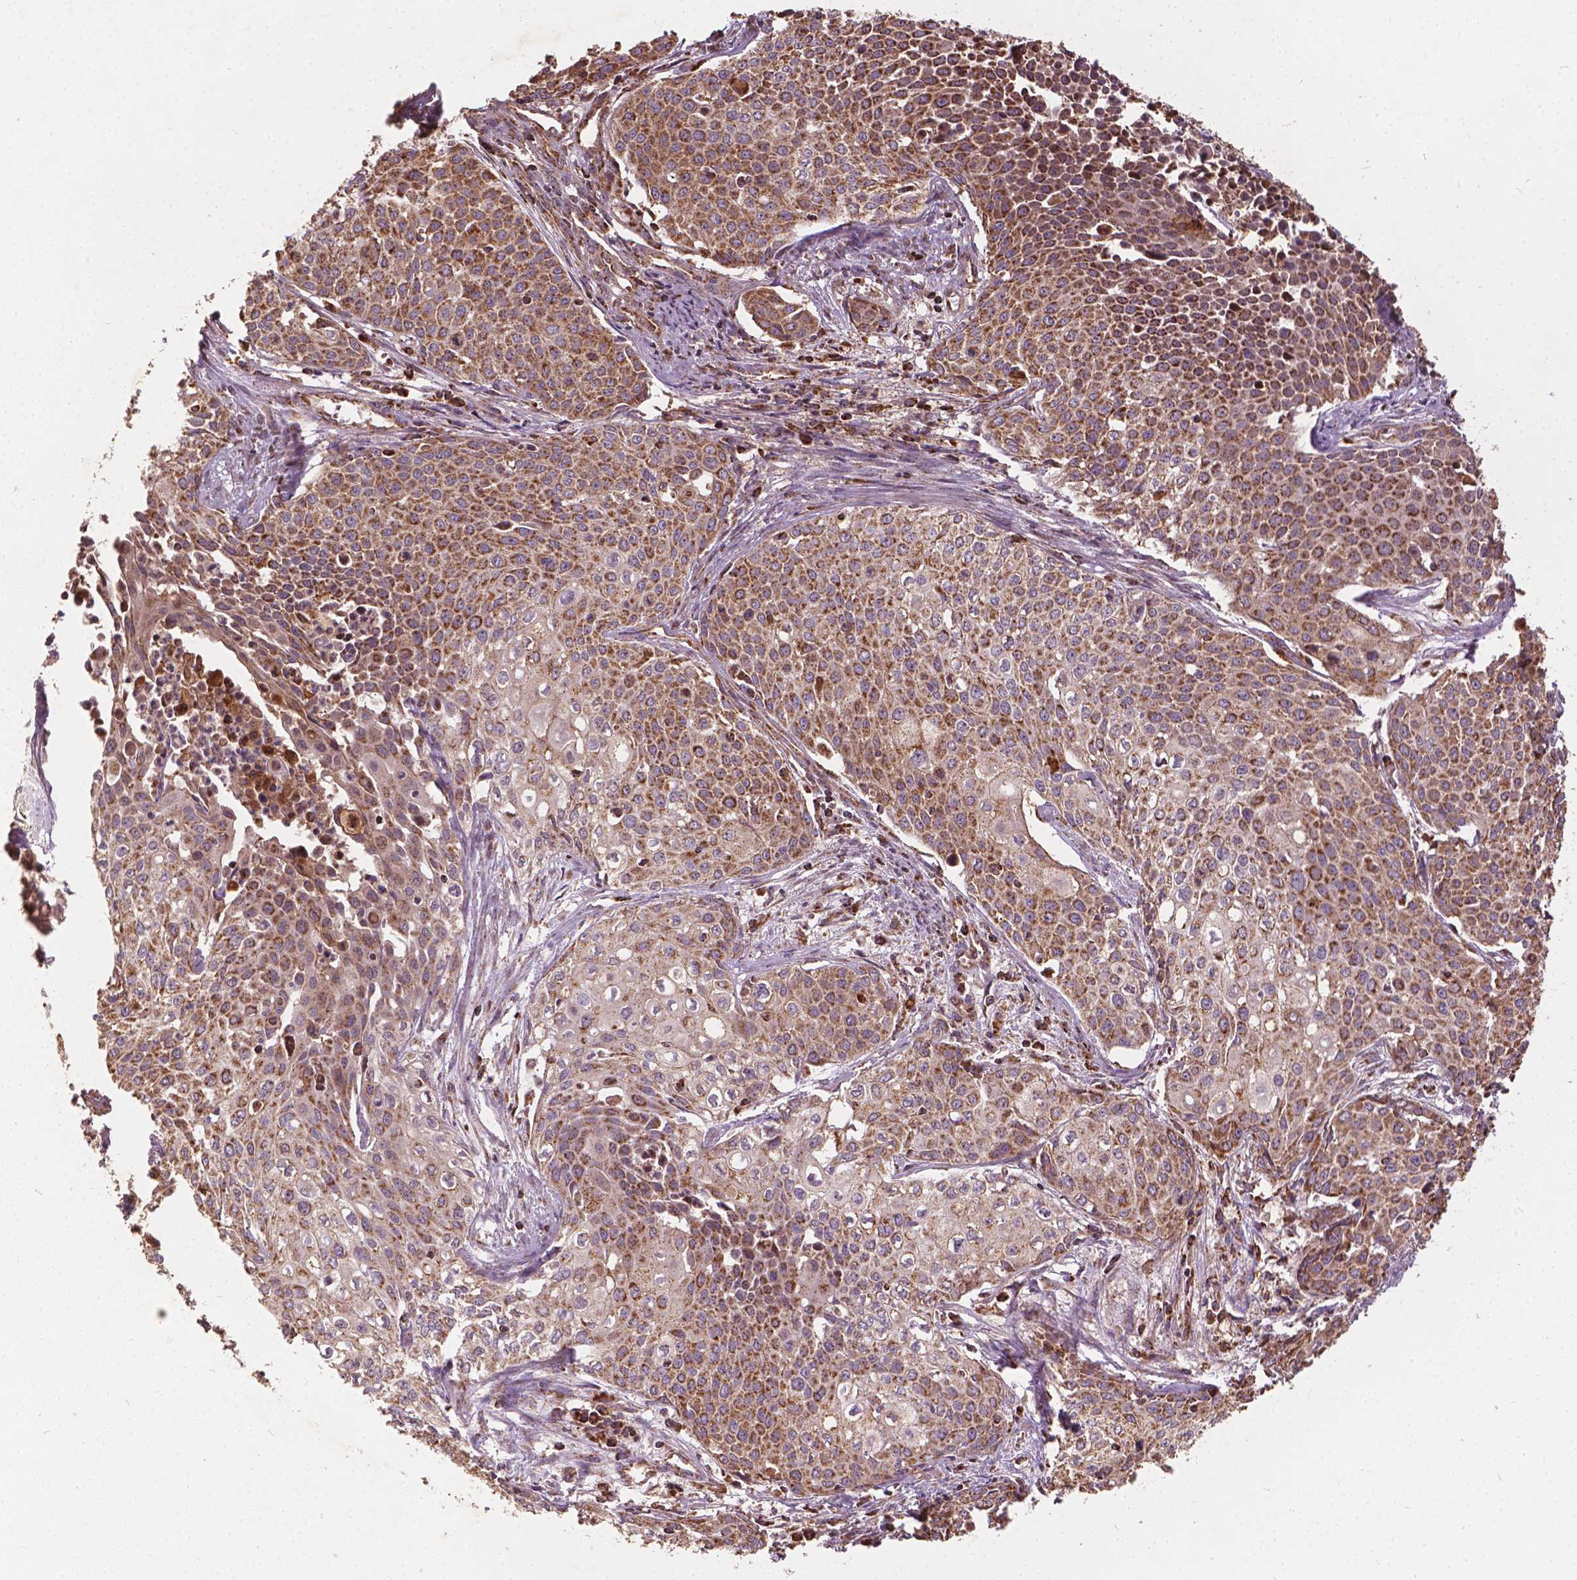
{"staining": {"intensity": "moderate", "quantity": ">75%", "location": "cytoplasmic/membranous"}, "tissue": "cervical cancer", "cell_type": "Tumor cells", "image_type": "cancer", "snomed": [{"axis": "morphology", "description": "Squamous cell carcinoma, NOS"}, {"axis": "topography", "description": "Cervix"}], "caption": "Immunohistochemical staining of cervical cancer exhibits medium levels of moderate cytoplasmic/membranous protein positivity in about >75% of tumor cells. The staining was performed using DAB, with brown indicating positive protein expression. Nuclei are stained blue with hematoxylin.", "gene": "UBXN2A", "patient": {"sex": "female", "age": 39}}